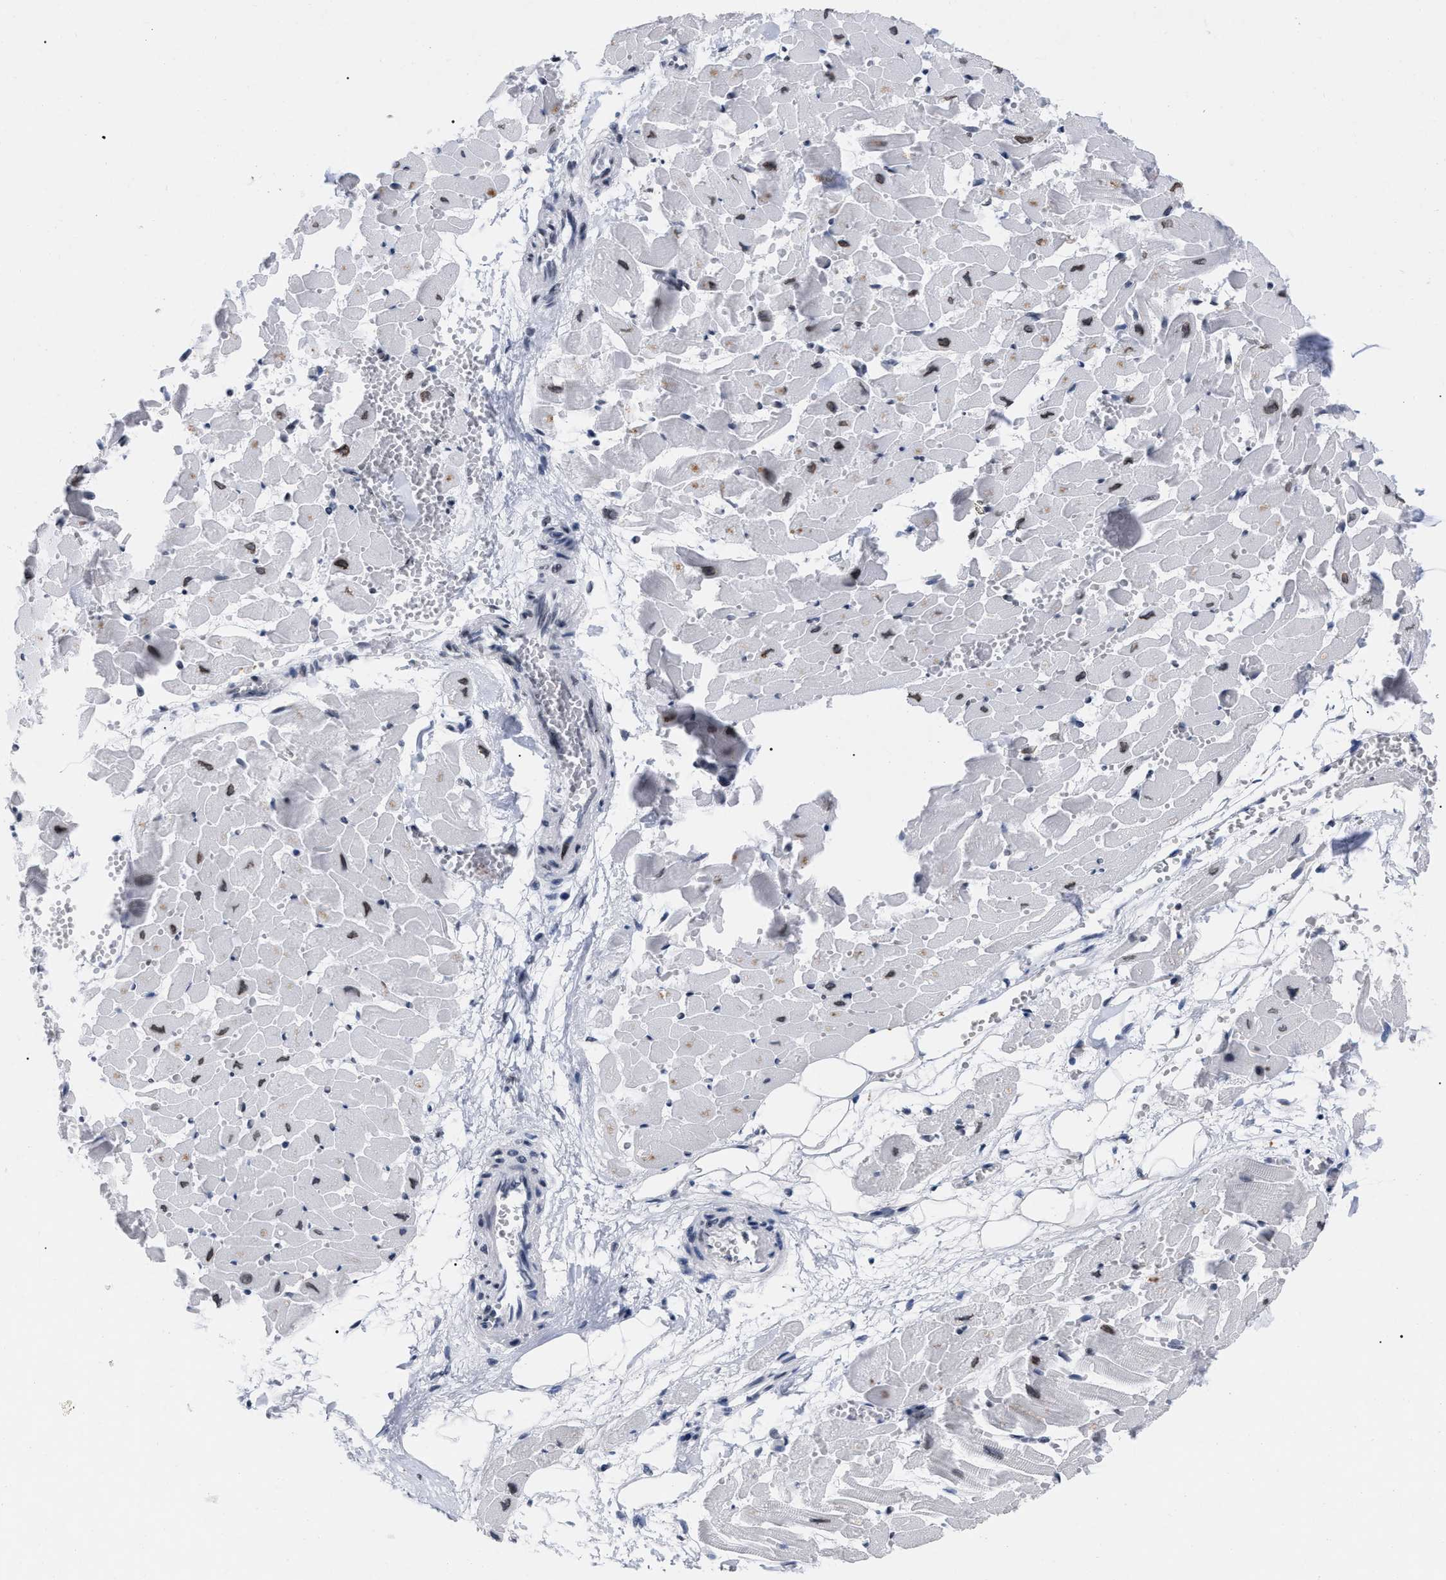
{"staining": {"intensity": "moderate", "quantity": "<25%", "location": "cytoplasmic/membranous,nuclear"}, "tissue": "heart muscle", "cell_type": "Cardiomyocytes", "image_type": "normal", "snomed": [{"axis": "morphology", "description": "Normal tissue, NOS"}, {"axis": "topography", "description": "Heart"}], "caption": "The immunohistochemical stain highlights moderate cytoplasmic/membranous,nuclear expression in cardiomyocytes of unremarkable heart muscle.", "gene": "TPR", "patient": {"sex": "female", "age": 19}}